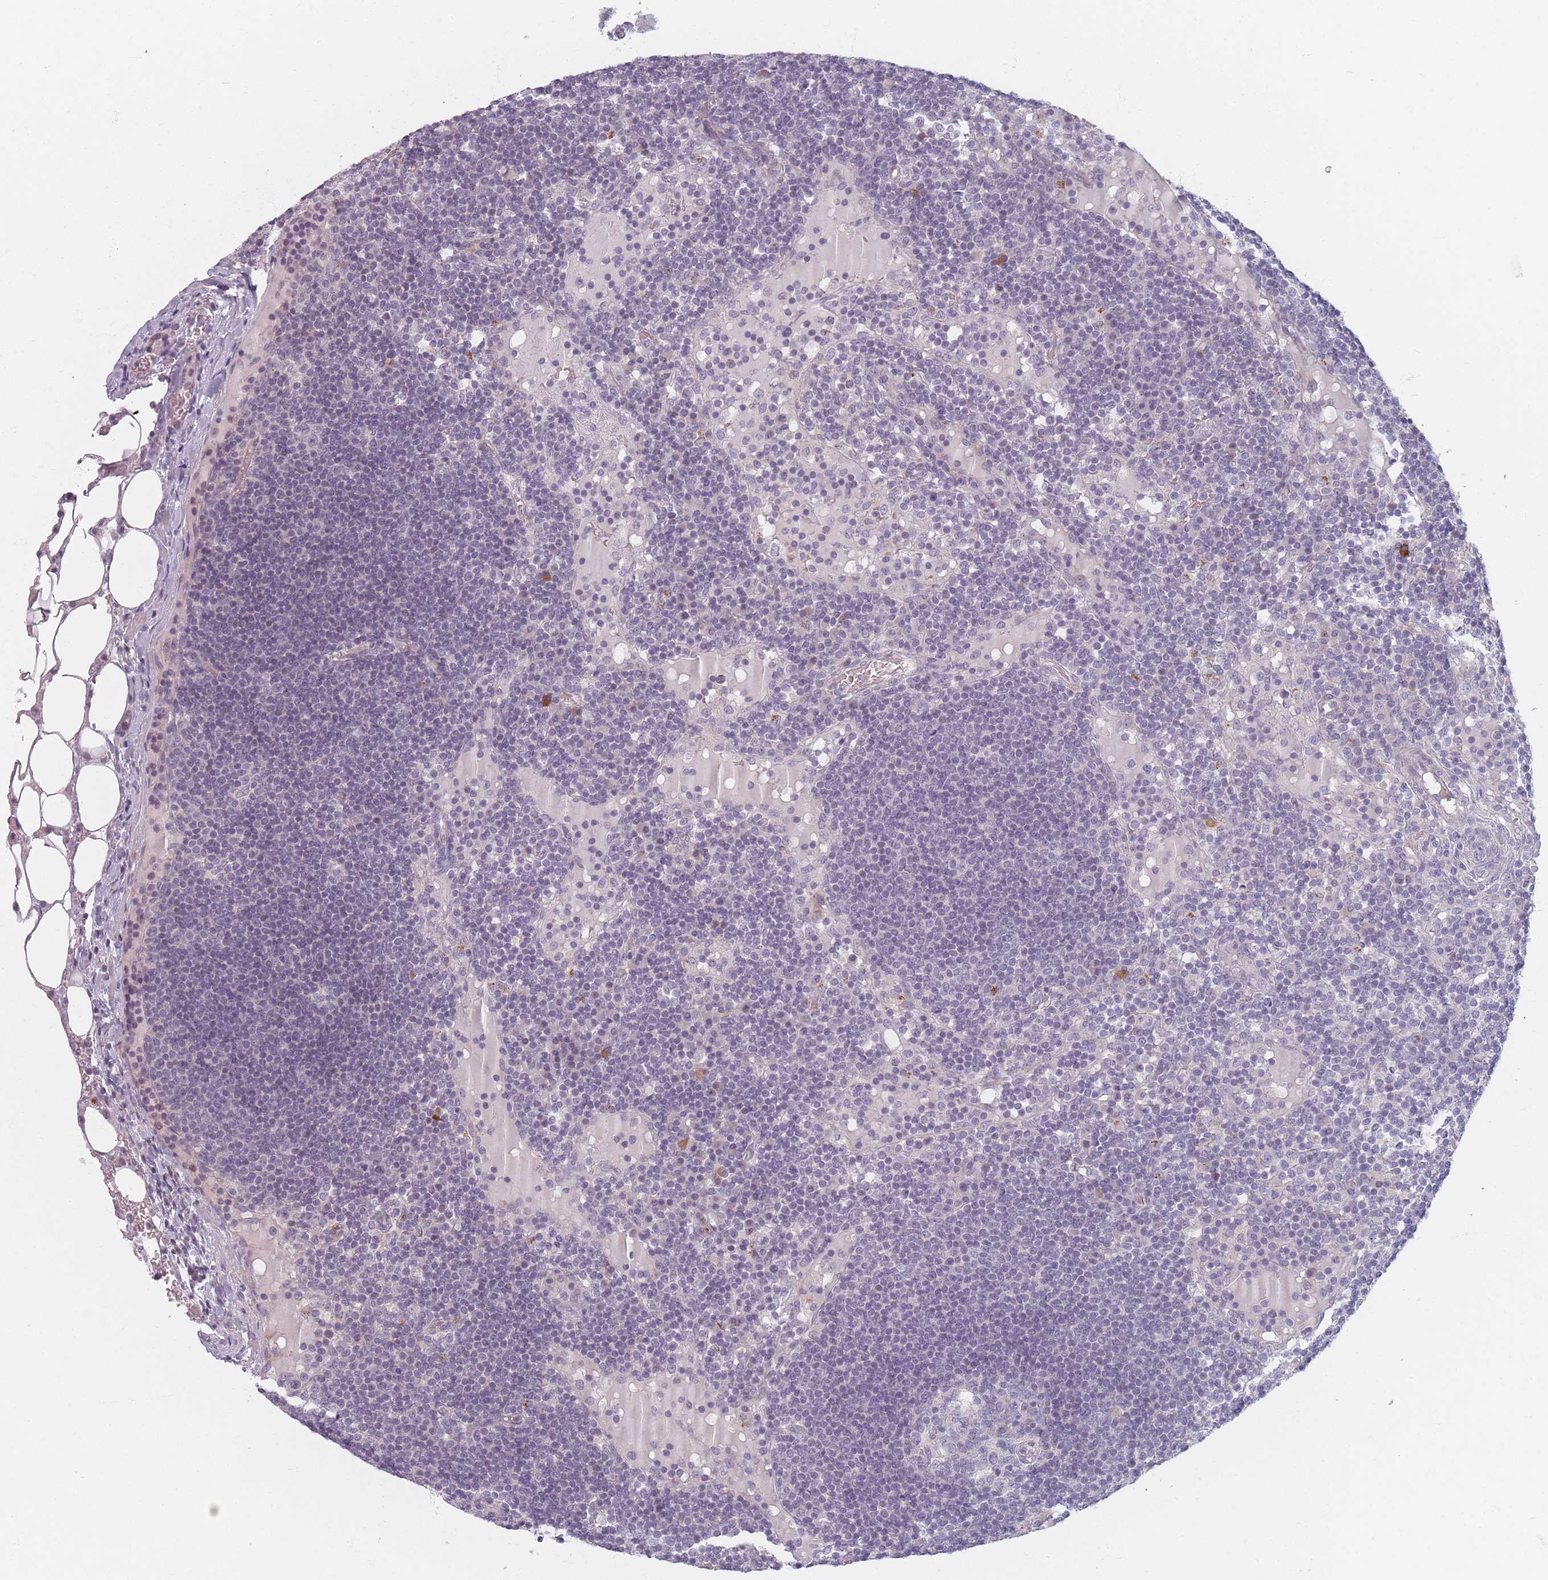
{"staining": {"intensity": "negative", "quantity": "none", "location": "none"}, "tissue": "lymph node", "cell_type": "Germinal center cells", "image_type": "normal", "snomed": [{"axis": "morphology", "description": "Normal tissue, NOS"}, {"axis": "topography", "description": "Lymph node"}], "caption": "Lymph node was stained to show a protein in brown. There is no significant positivity in germinal center cells. (DAB (3,3'-diaminobenzidine) immunohistochemistry, high magnification).", "gene": "TMOD1", "patient": {"sex": "male", "age": 53}}